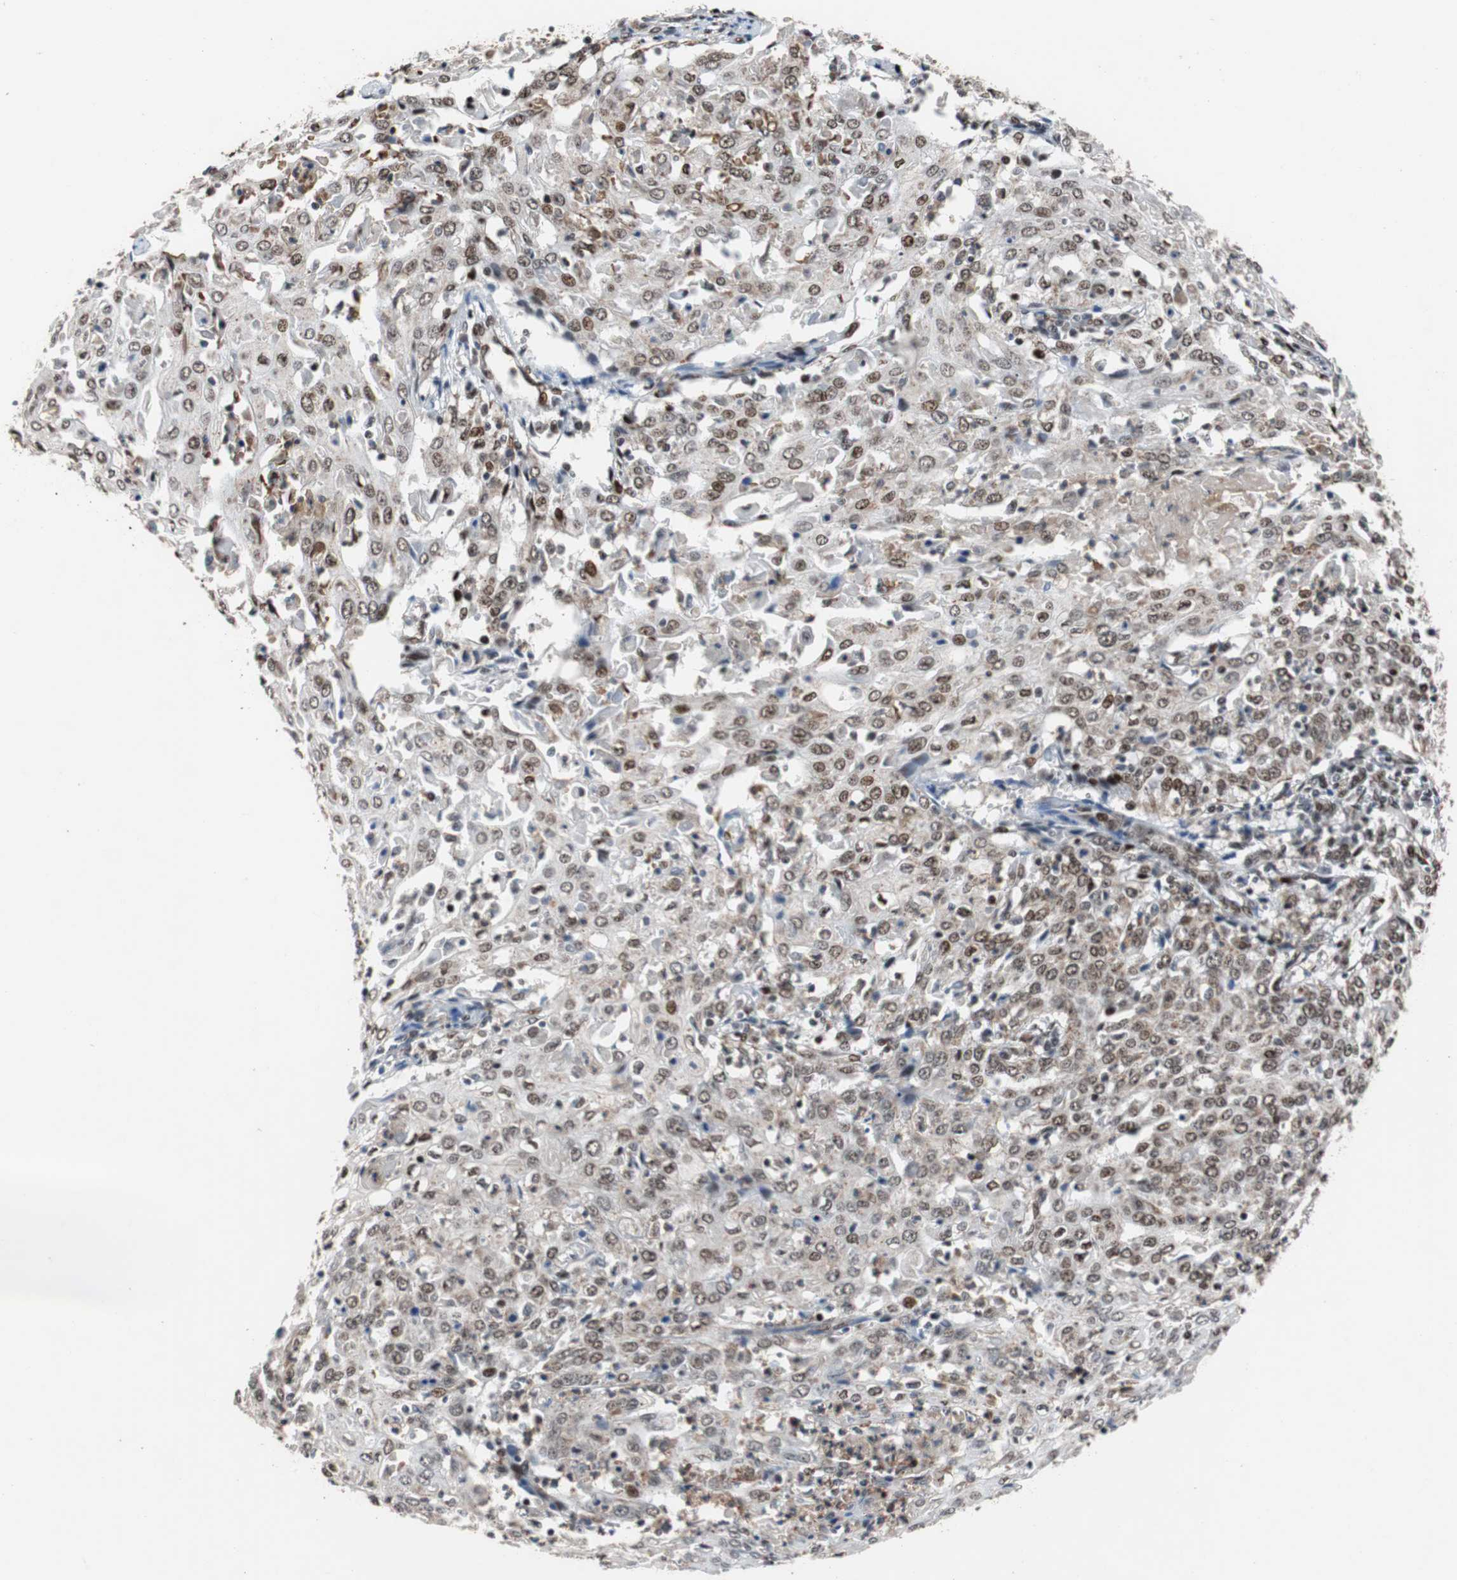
{"staining": {"intensity": "moderate", "quantity": ">75%", "location": "nuclear"}, "tissue": "cervical cancer", "cell_type": "Tumor cells", "image_type": "cancer", "snomed": [{"axis": "morphology", "description": "Squamous cell carcinoma, NOS"}, {"axis": "topography", "description": "Cervix"}], "caption": "IHC histopathology image of human cervical squamous cell carcinoma stained for a protein (brown), which shows medium levels of moderate nuclear expression in about >75% of tumor cells.", "gene": "NBL1", "patient": {"sex": "female", "age": 39}}